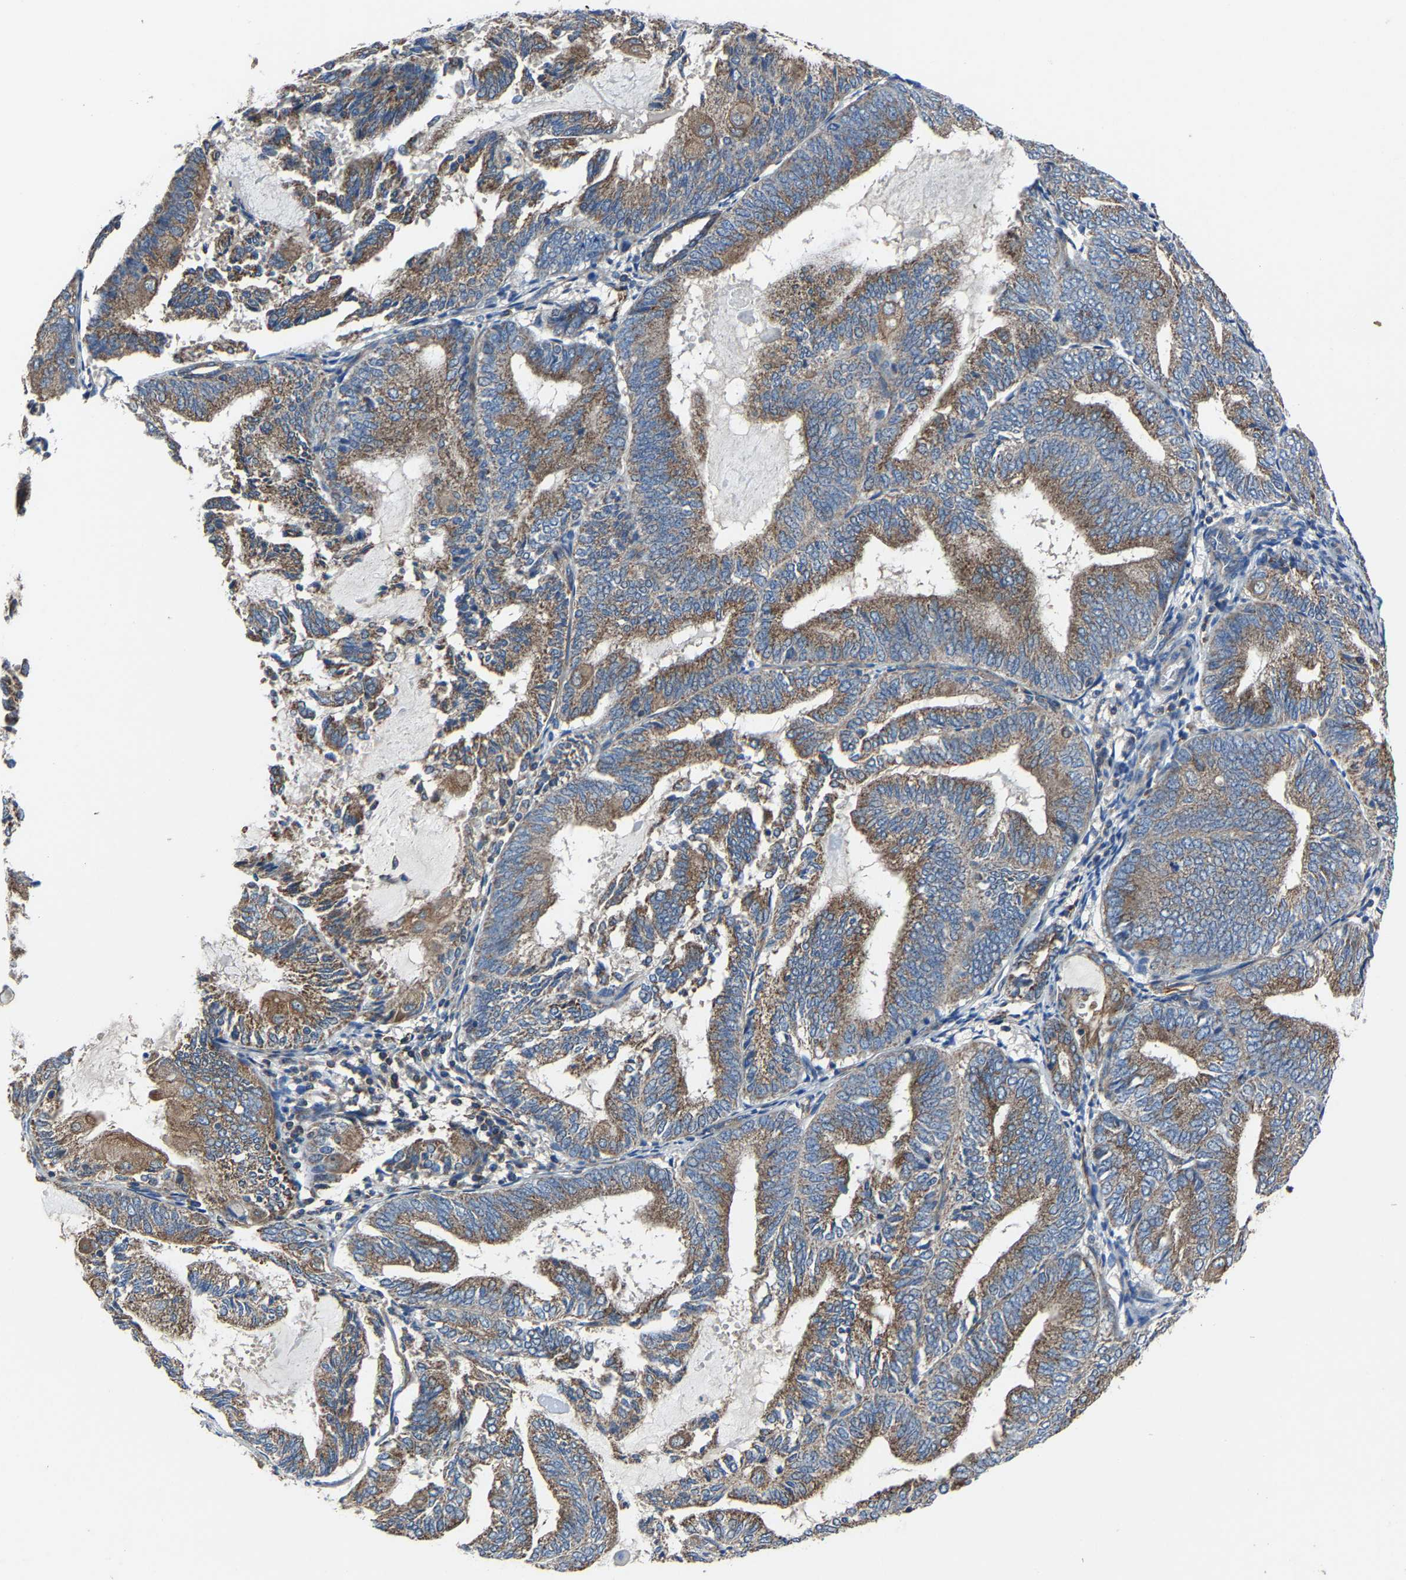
{"staining": {"intensity": "moderate", "quantity": ">75%", "location": "cytoplasmic/membranous"}, "tissue": "endometrial cancer", "cell_type": "Tumor cells", "image_type": "cancer", "snomed": [{"axis": "morphology", "description": "Adenocarcinoma, NOS"}, {"axis": "topography", "description": "Endometrium"}], "caption": "Immunohistochemistry of human endometrial cancer (adenocarcinoma) shows medium levels of moderate cytoplasmic/membranous expression in approximately >75% of tumor cells.", "gene": "KIAA1958", "patient": {"sex": "female", "age": 81}}